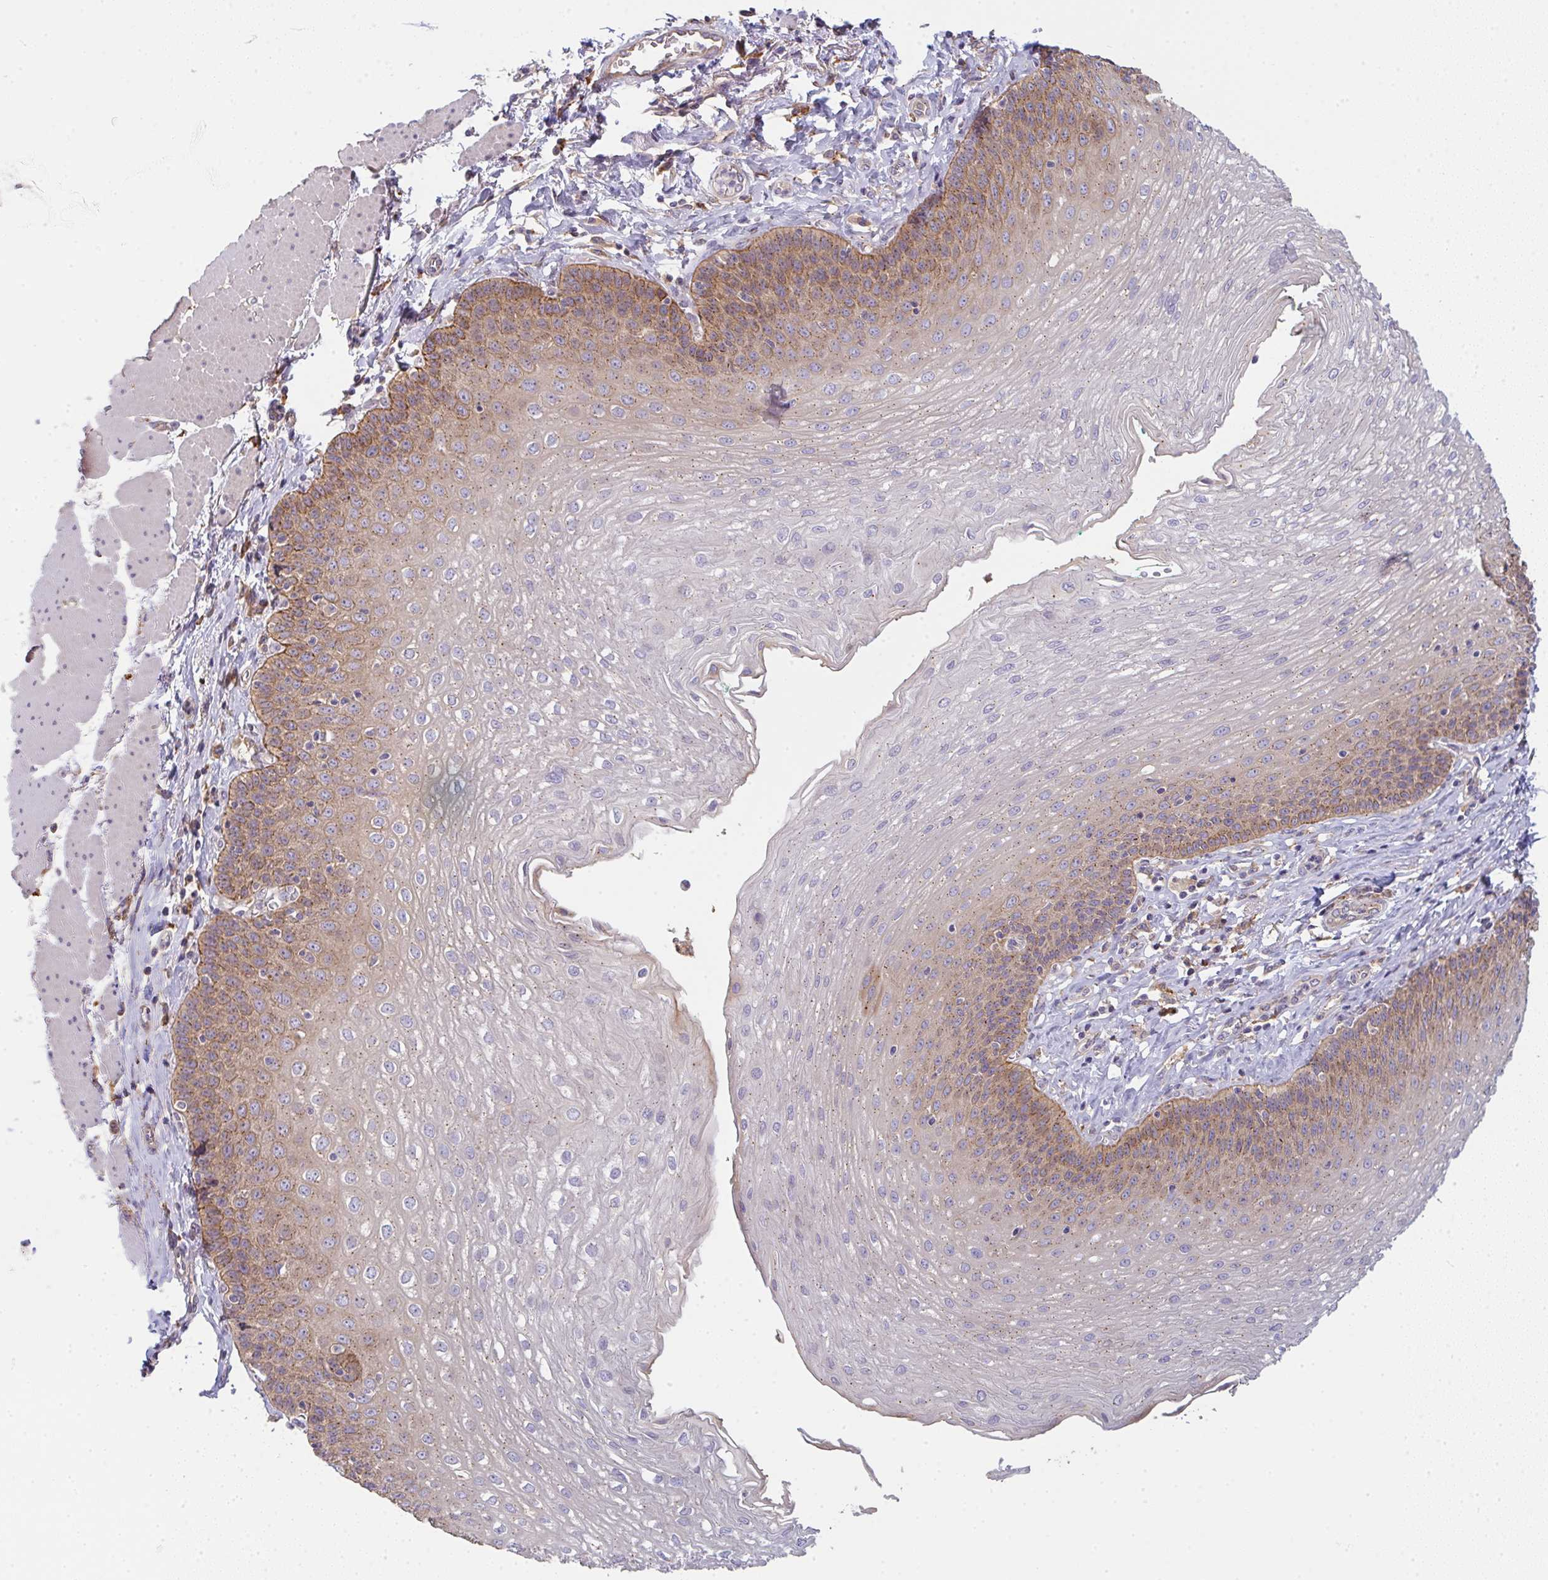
{"staining": {"intensity": "moderate", "quantity": "25%-75%", "location": "cytoplasmic/membranous"}, "tissue": "esophagus", "cell_type": "Squamous epithelial cells", "image_type": "normal", "snomed": [{"axis": "morphology", "description": "Normal tissue, NOS"}, {"axis": "topography", "description": "Esophagus"}], "caption": "Immunohistochemistry (DAB (3,3'-diaminobenzidine)) staining of normal human esophagus exhibits moderate cytoplasmic/membranous protein staining in approximately 25%-75% of squamous epithelial cells.", "gene": "SNX5", "patient": {"sex": "female", "age": 81}}